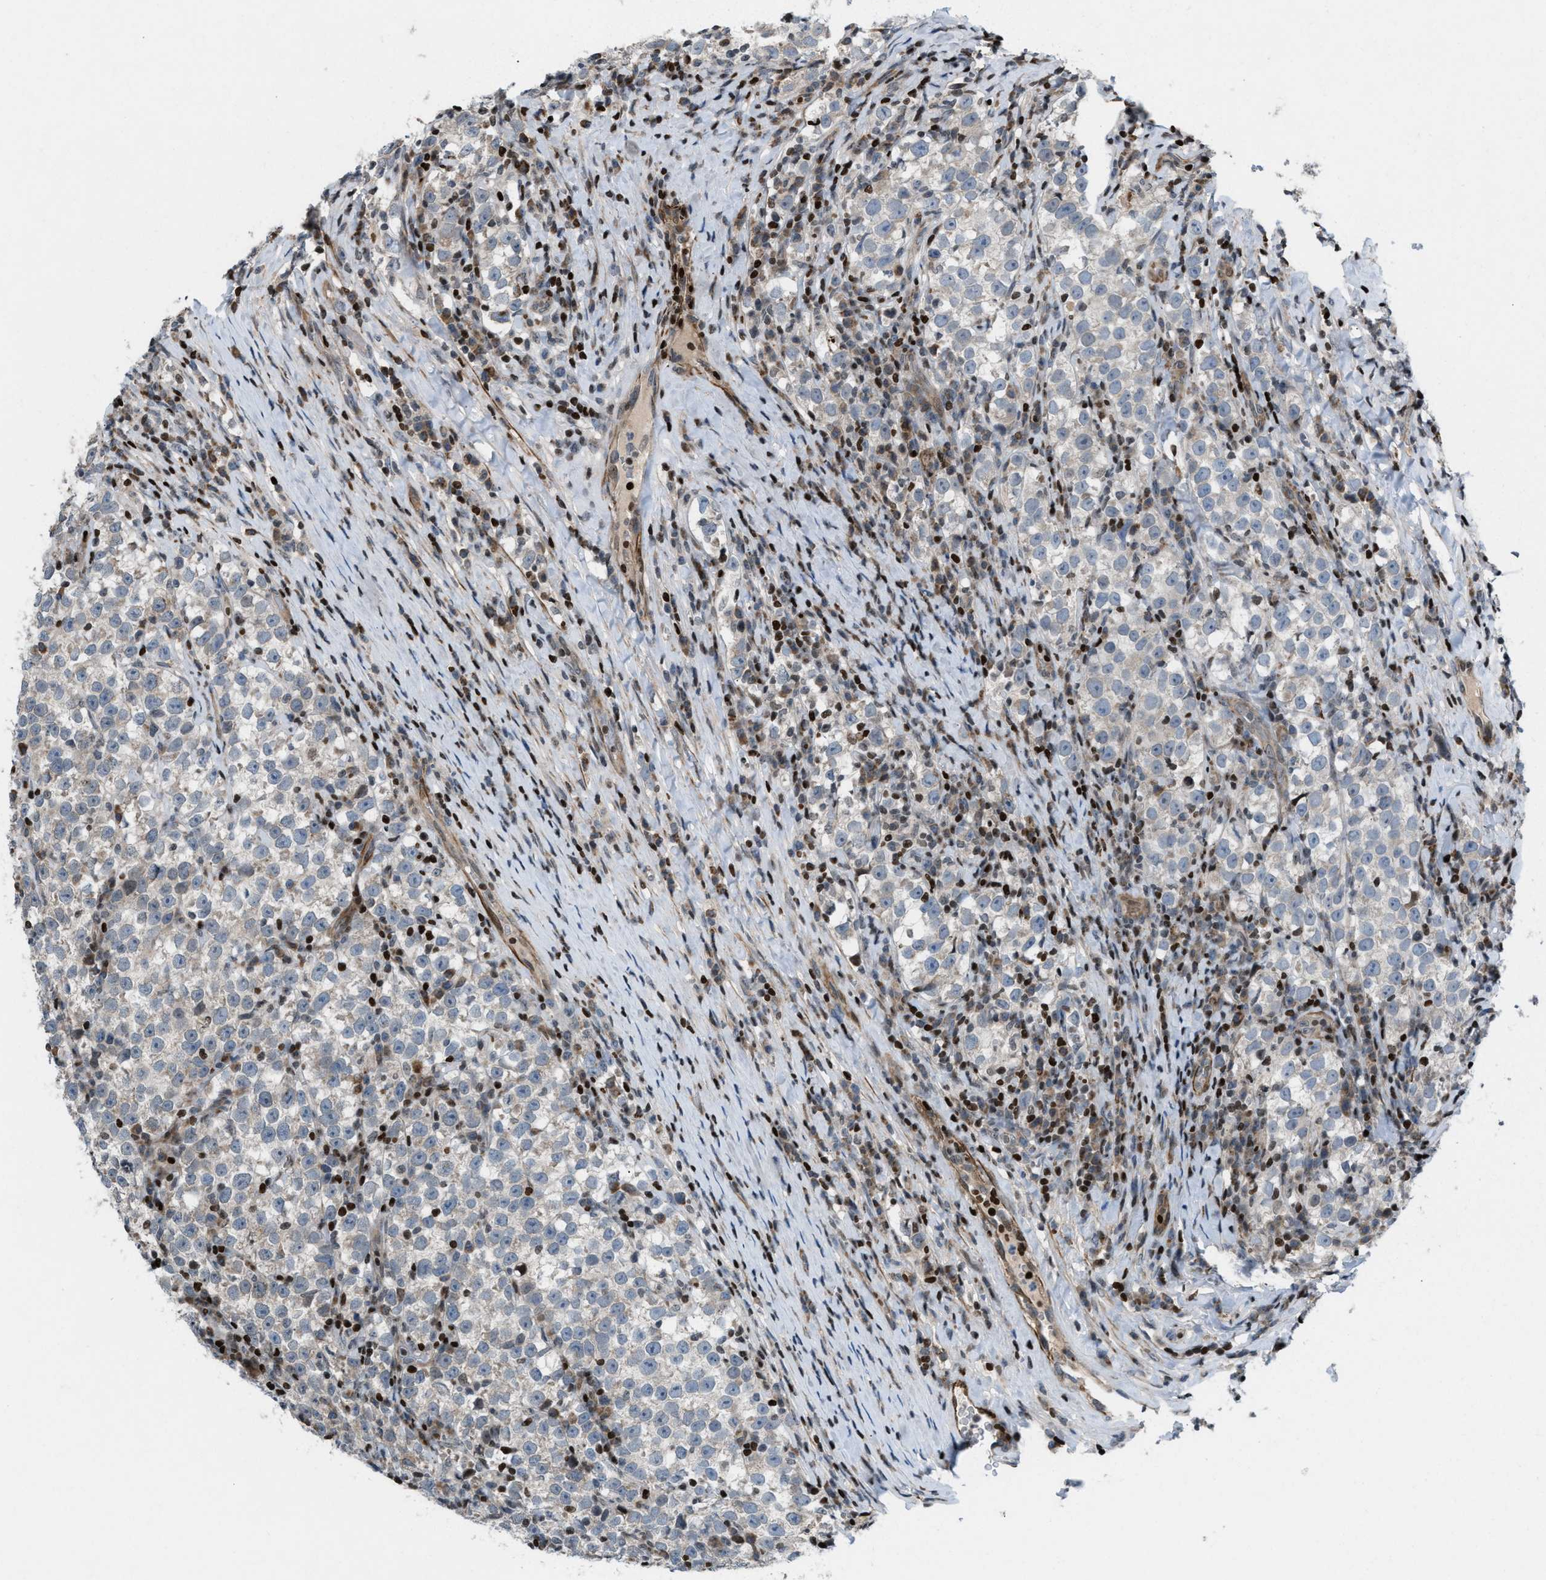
{"staining": {"intensity": "negative", "quantity": "none", "location": "none"}, "tissue": "testis cancer", "cell_type": "Tumor cells", "image_type": "cancer", "snomed": [{"axis": "morphology", "description": "Normal tissue, NOS"}, {"axis": "morphology", "description": "Seminoma, NOS"}, {"axis": "topography", "description": "Testis"}], "caption": "High magnification brightfield microscopy of testis seminoma stained with DAB (3,3'-diaminobenzidine) (brown) and counterstained with hematoxylin (blue): tumor cells show no significant staining.", "gene": "ZNF276", "patient": {"sex": "male", "age": 43}}